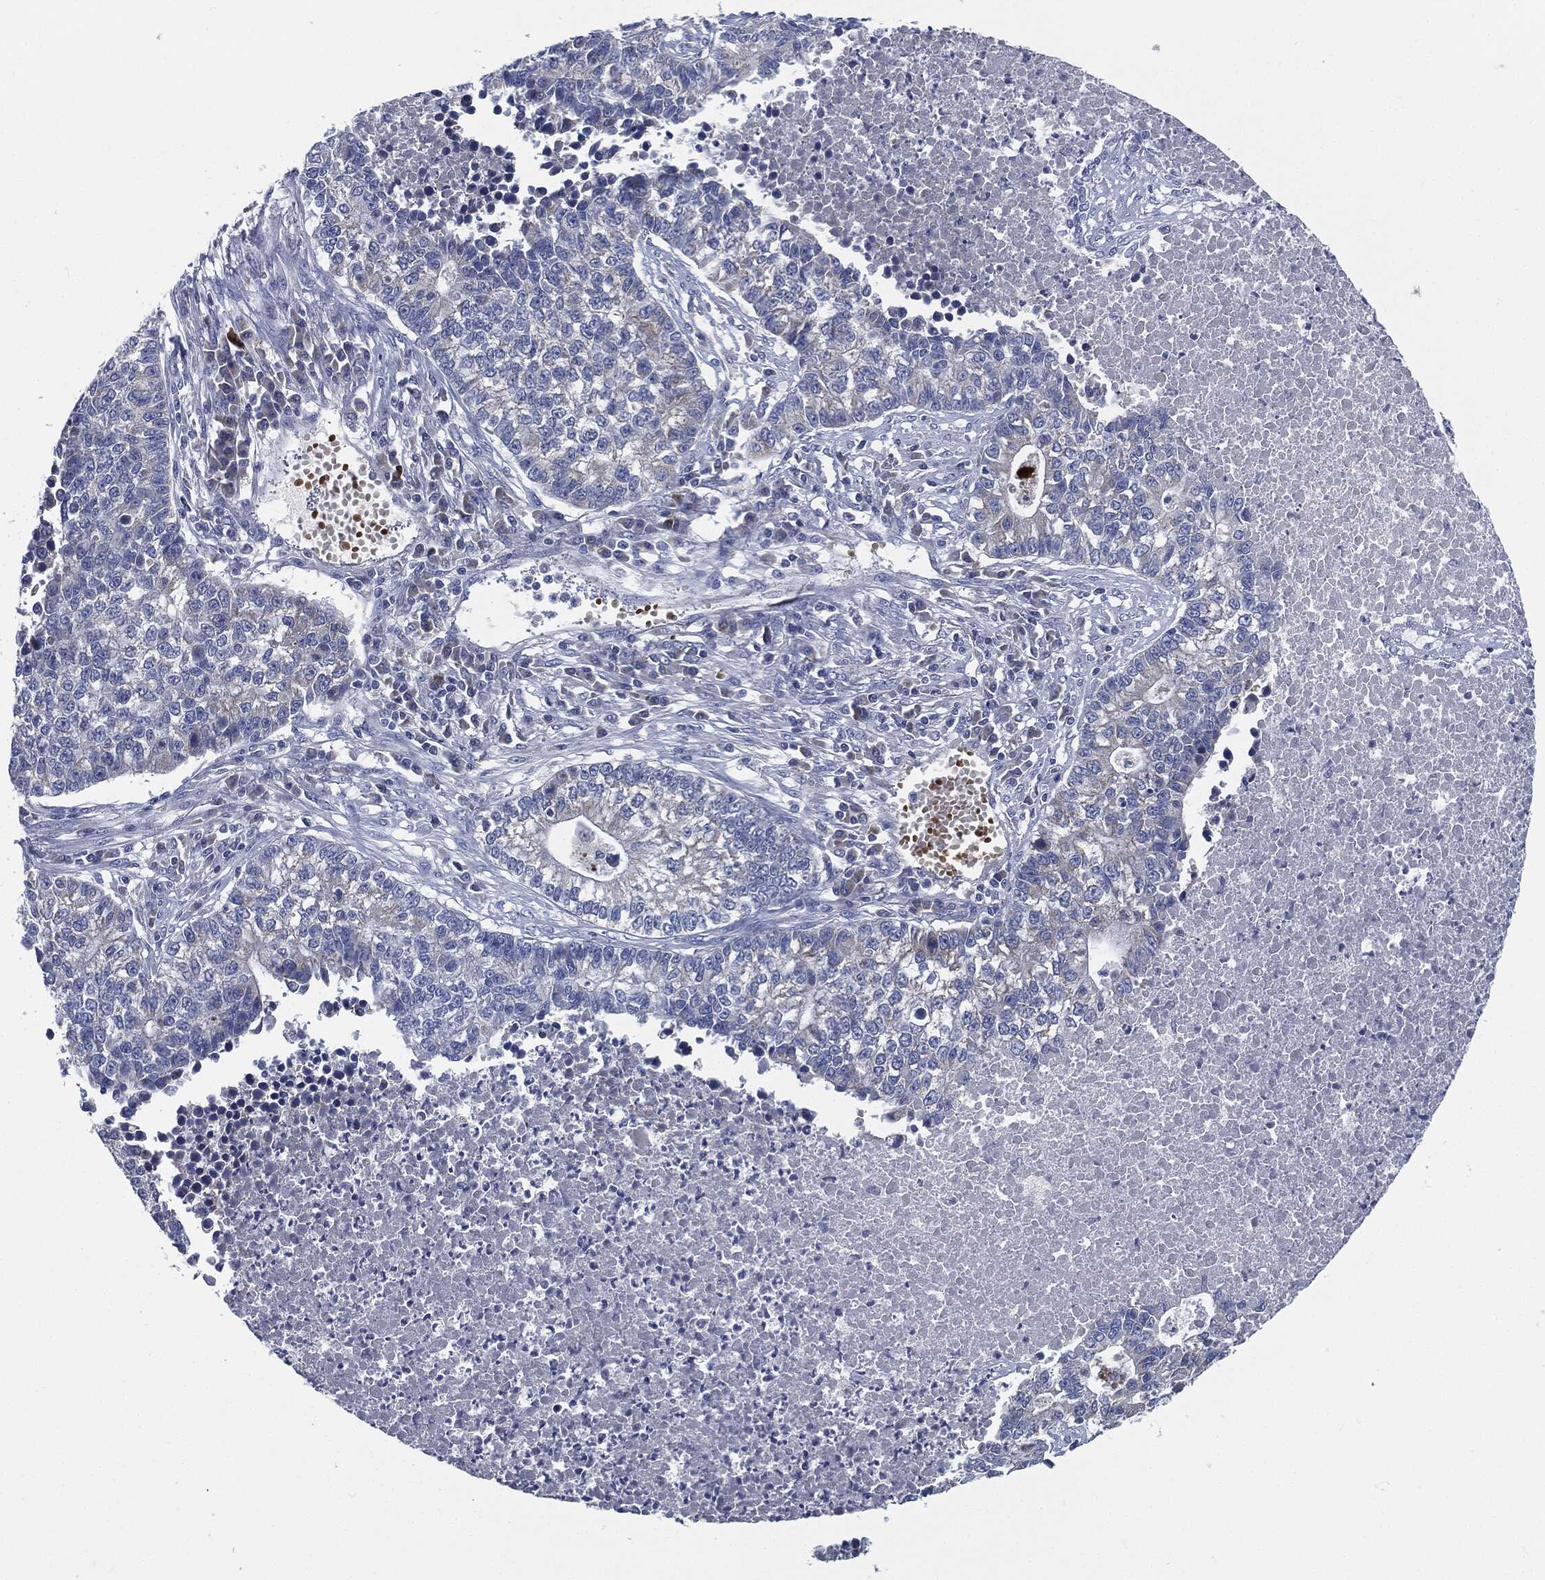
{"staining": {"intensity": "negative", "quantity": "none", "location": "none"}, "tissue": "lung cancer", "cell_type": "Tumor cells", "image_type": "cancer", "snomed": [{"axis": "morphology", "description": "Adenocarcinoma, NOS"}, {"axis": "topography", "description": "Lung"}], "caption": "DAB immunohistochemical staining of human lung cancer (adenocarcinoma) exhibits no significant positivity in tumor cells.", "gene": "SIGLEC9", "patient": {"sex": "male", "age": 57}}